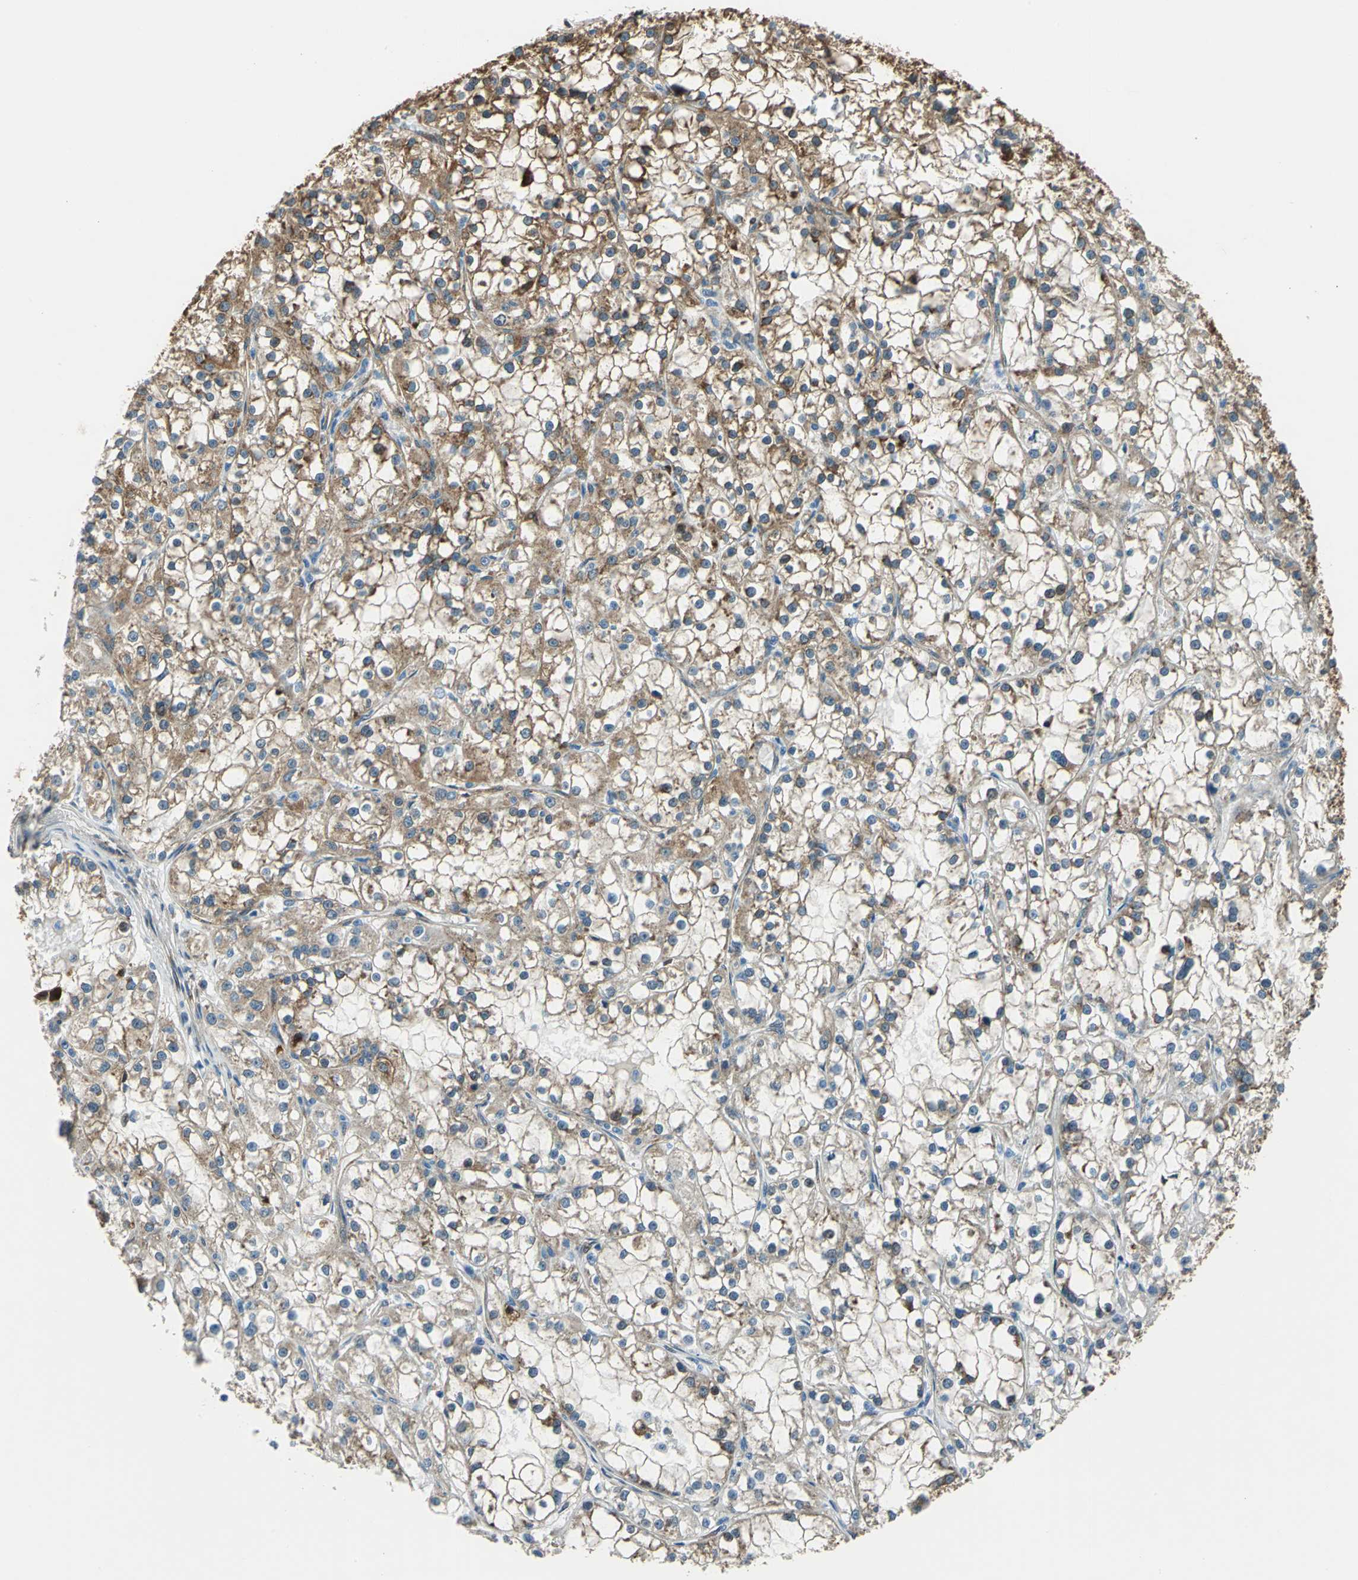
{"staining": {"intensity": "moderate", "quantity": "25%-75%", "location": "cytoplasmic/membranous"}, "tissue": "renal cancer", "cell_type": "Tumor cells", "image_type": "cancer", "snomed": [{"axis": "morphology", "description": "Adenocarcinoma, NOS"}, {"axis": "topography", "description": "Kidney"}], "caption": "A brown stain labels moderate cytoplasmic/membranous staining of a protein in renal cancer tumor cells. (brown staining indicates protein expression, while blue staining denotes nuclei).", "gene": "HSPB1", "patient": {"sex": "female", "age": 52}}